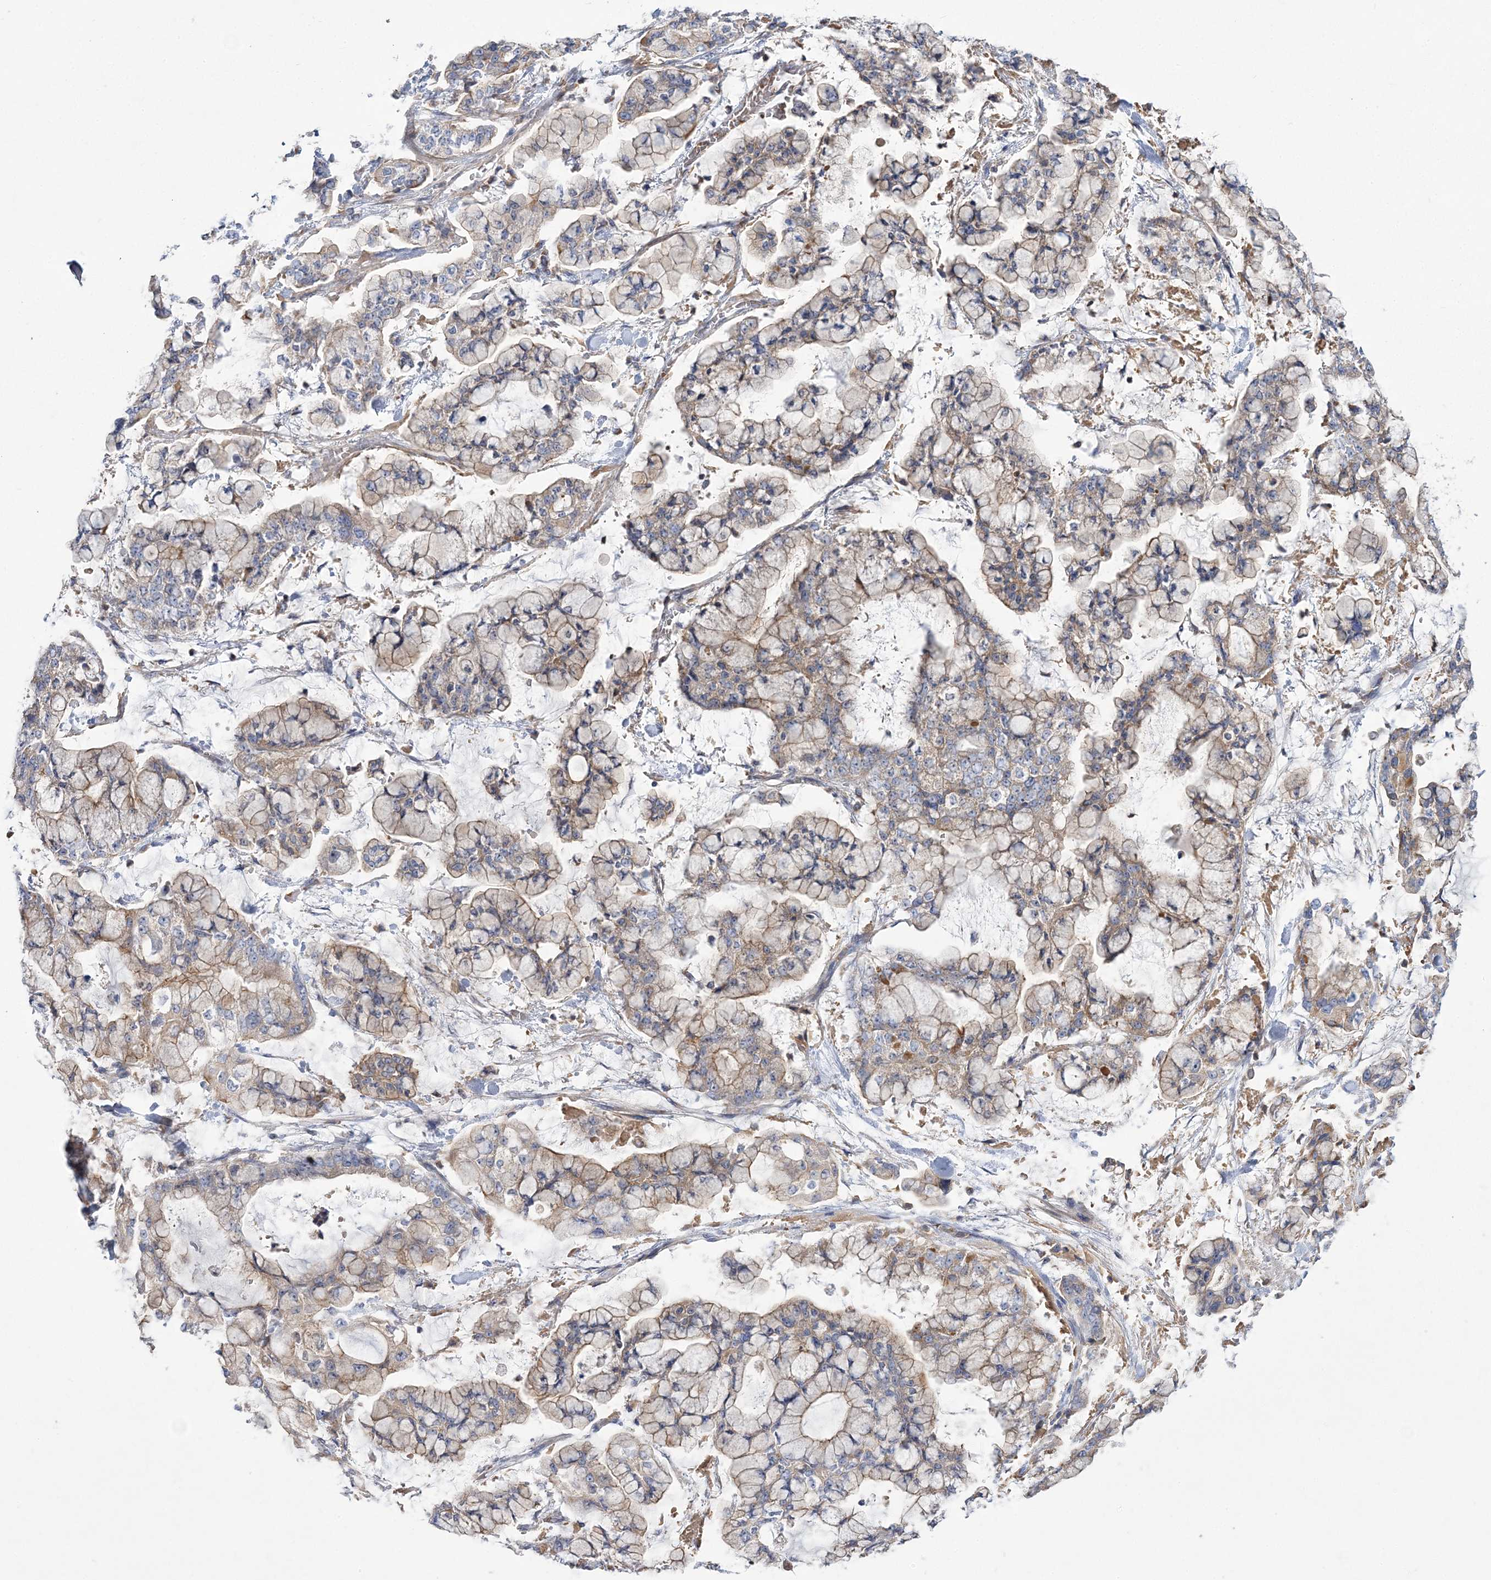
{"staining": {"intensity": "weak", "quantity": ">75%", "location": "cytoplasmic/membranous"}, "tissue": "stomach cancer", "cell_type": "Tumor cells", "image_type": "cancer", "snomed": [{"axis": "morphology", "description": "Normal tissue, NOS"}, {"axis": "morphology", "description": "Adenocarcinoma, NOS"}, {"axis": "topography", "description": "Stomach, upper"}, {"axis": "topography", "description": "Stomach"}], "caption": "Tumor cells show low levels of weak cytoplasmic/membranous staining in approximately >75% of cells in human adenocarcinoma (stomach).", "gene": "ATP11B", "patient": {"sex": "male", "age": 76}}